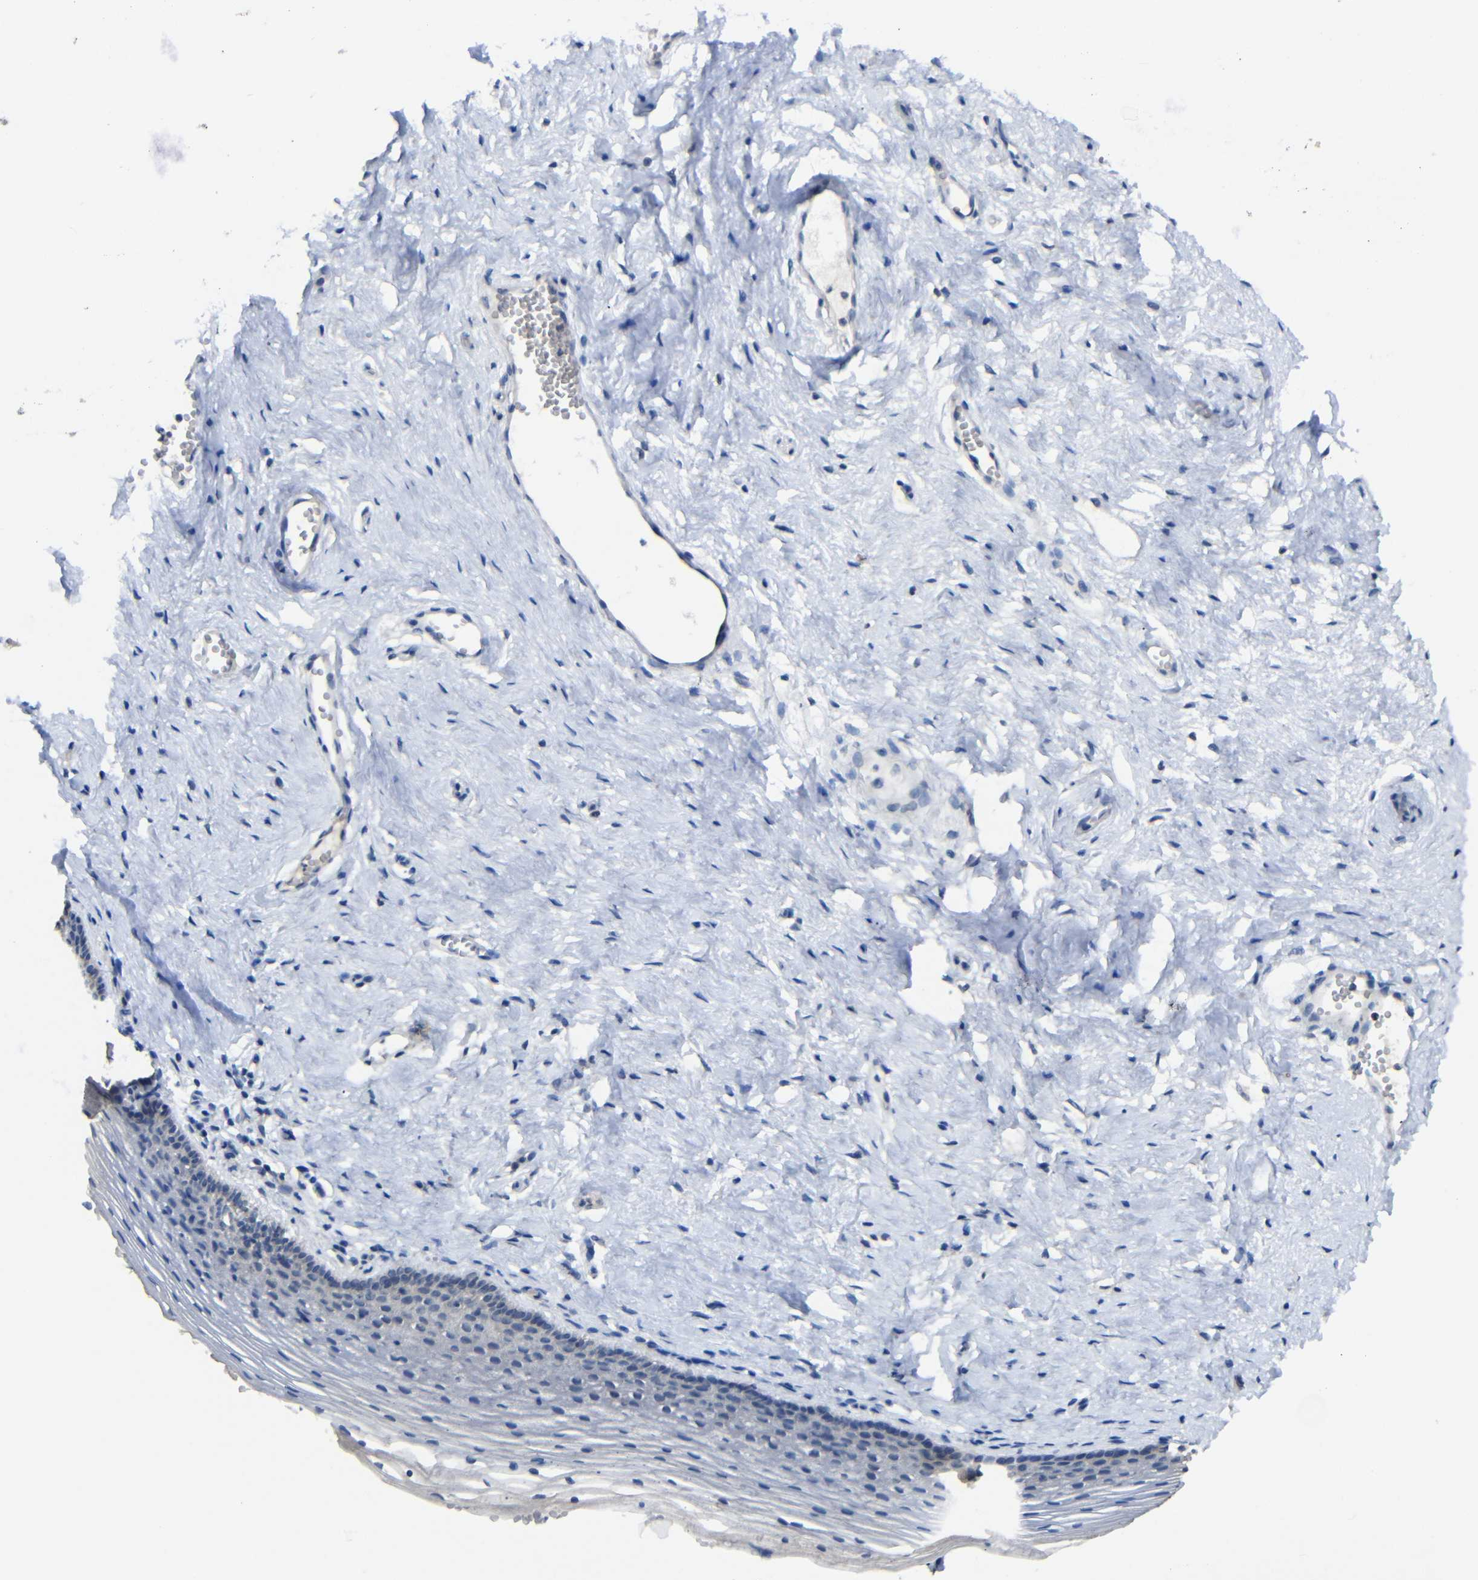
{"staining": {"intensity": "negative", "quantity": "none", "location": "none"}, "tissue": "vagina", "cell_type": "Squamous epithelial cells", "image_type": "normal", "snomed": [{"axis": "morphology", "description": "Normal tissue, NOS"}, {"axis": "topography", "description": "Vagina"}], "caption": "Immunohistochemical staining of benign human vagina shows no significant positivity in squamous epithelial cells.", "gene": "HNF1A", "patient": {"sex": "female", "age": 32}}